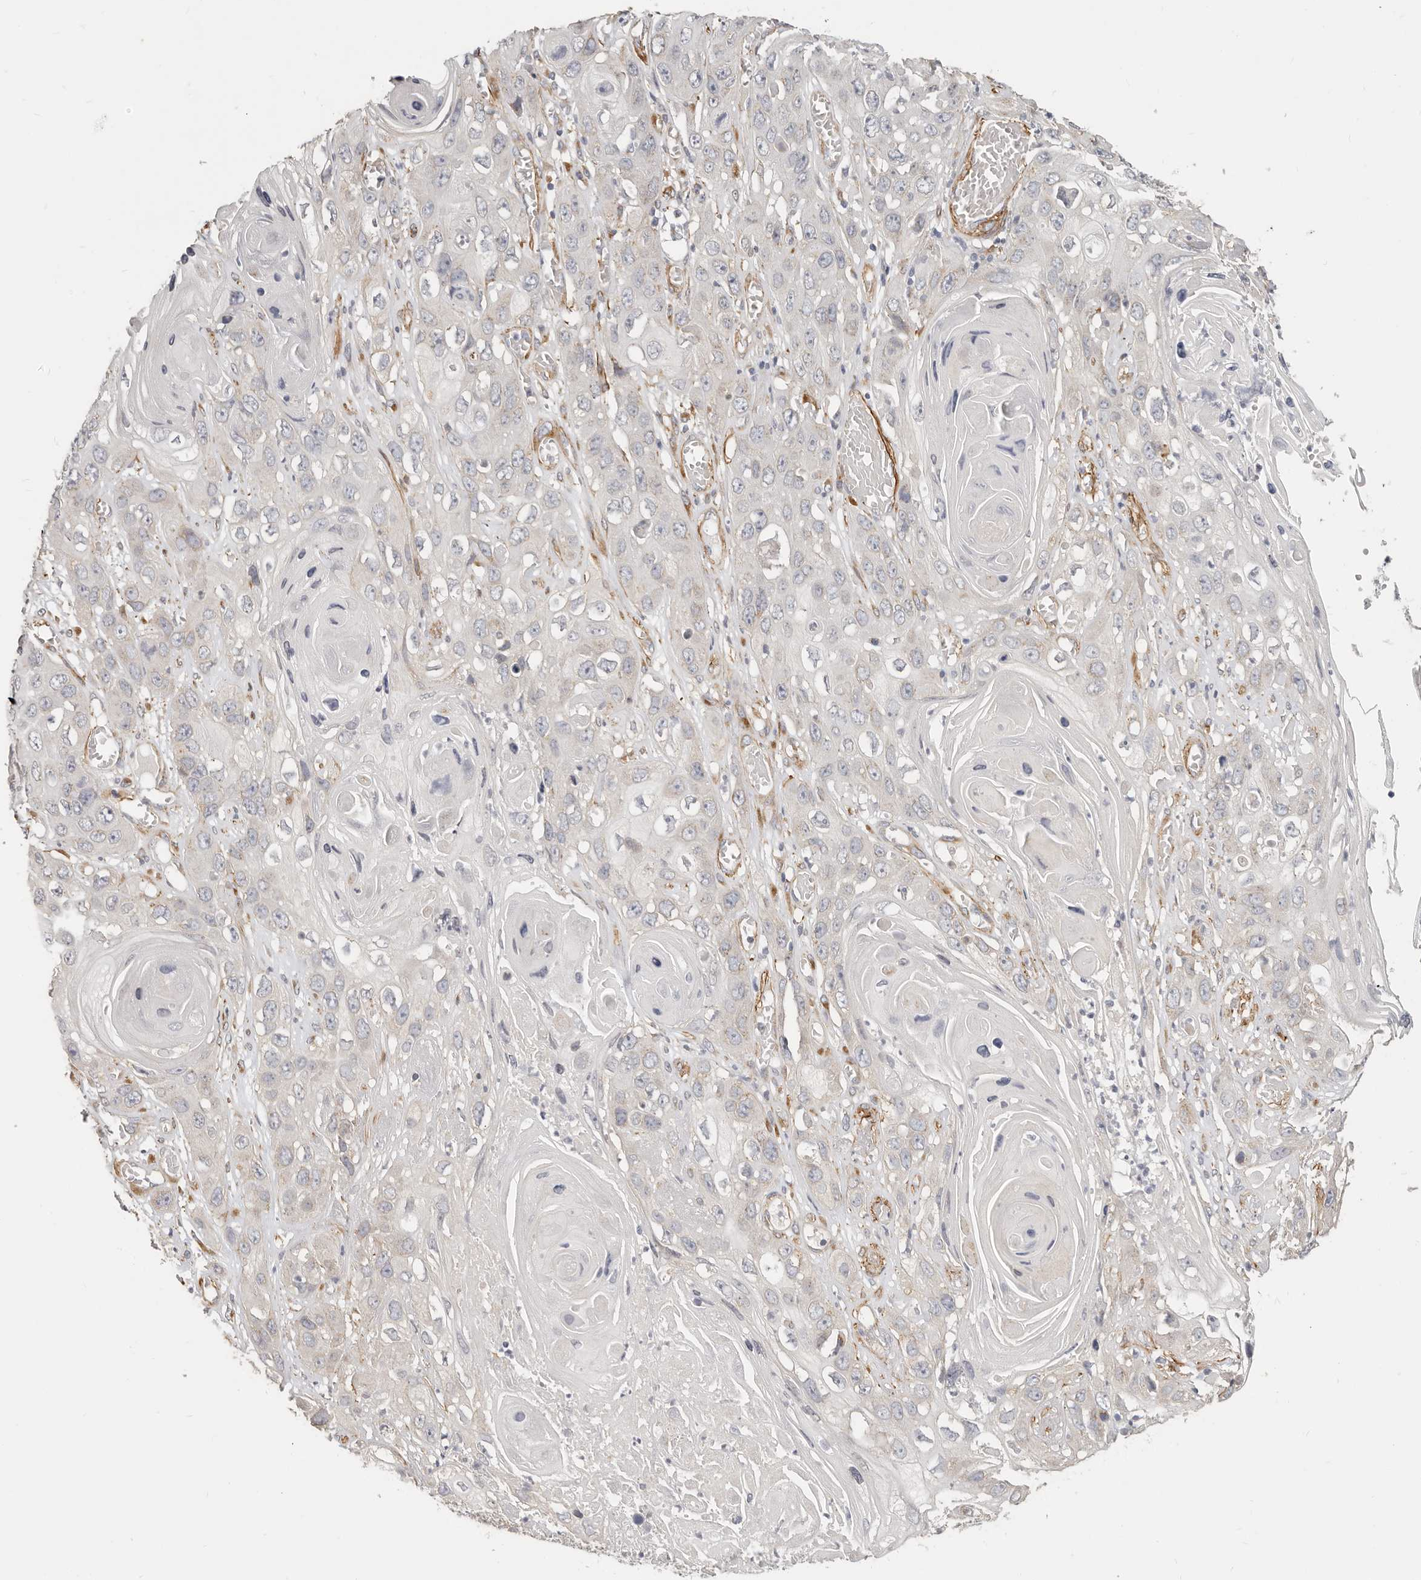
{"staining": {"intensity": "negative", "quantity": "none", "location": "none"}, "tissue": "skin cancer", "cell_type": "Tumor cells", "image_type": "cancer", "snomed": [{"axis": "morphology", "description": "Squamous cell carcinoma, NOS"}, {"axis": "topography", "description": "Skin"}], "caption": "This histopathology image is of squamous cell carcinoma (skin) stained with immunohistochemistry (IHC) to label a protein in brown with the nuclei are counter-stained blue. There is no staining in tumor cells.", "gene": "RABAC1", "patient": {"sex": "male", "age": 55}}